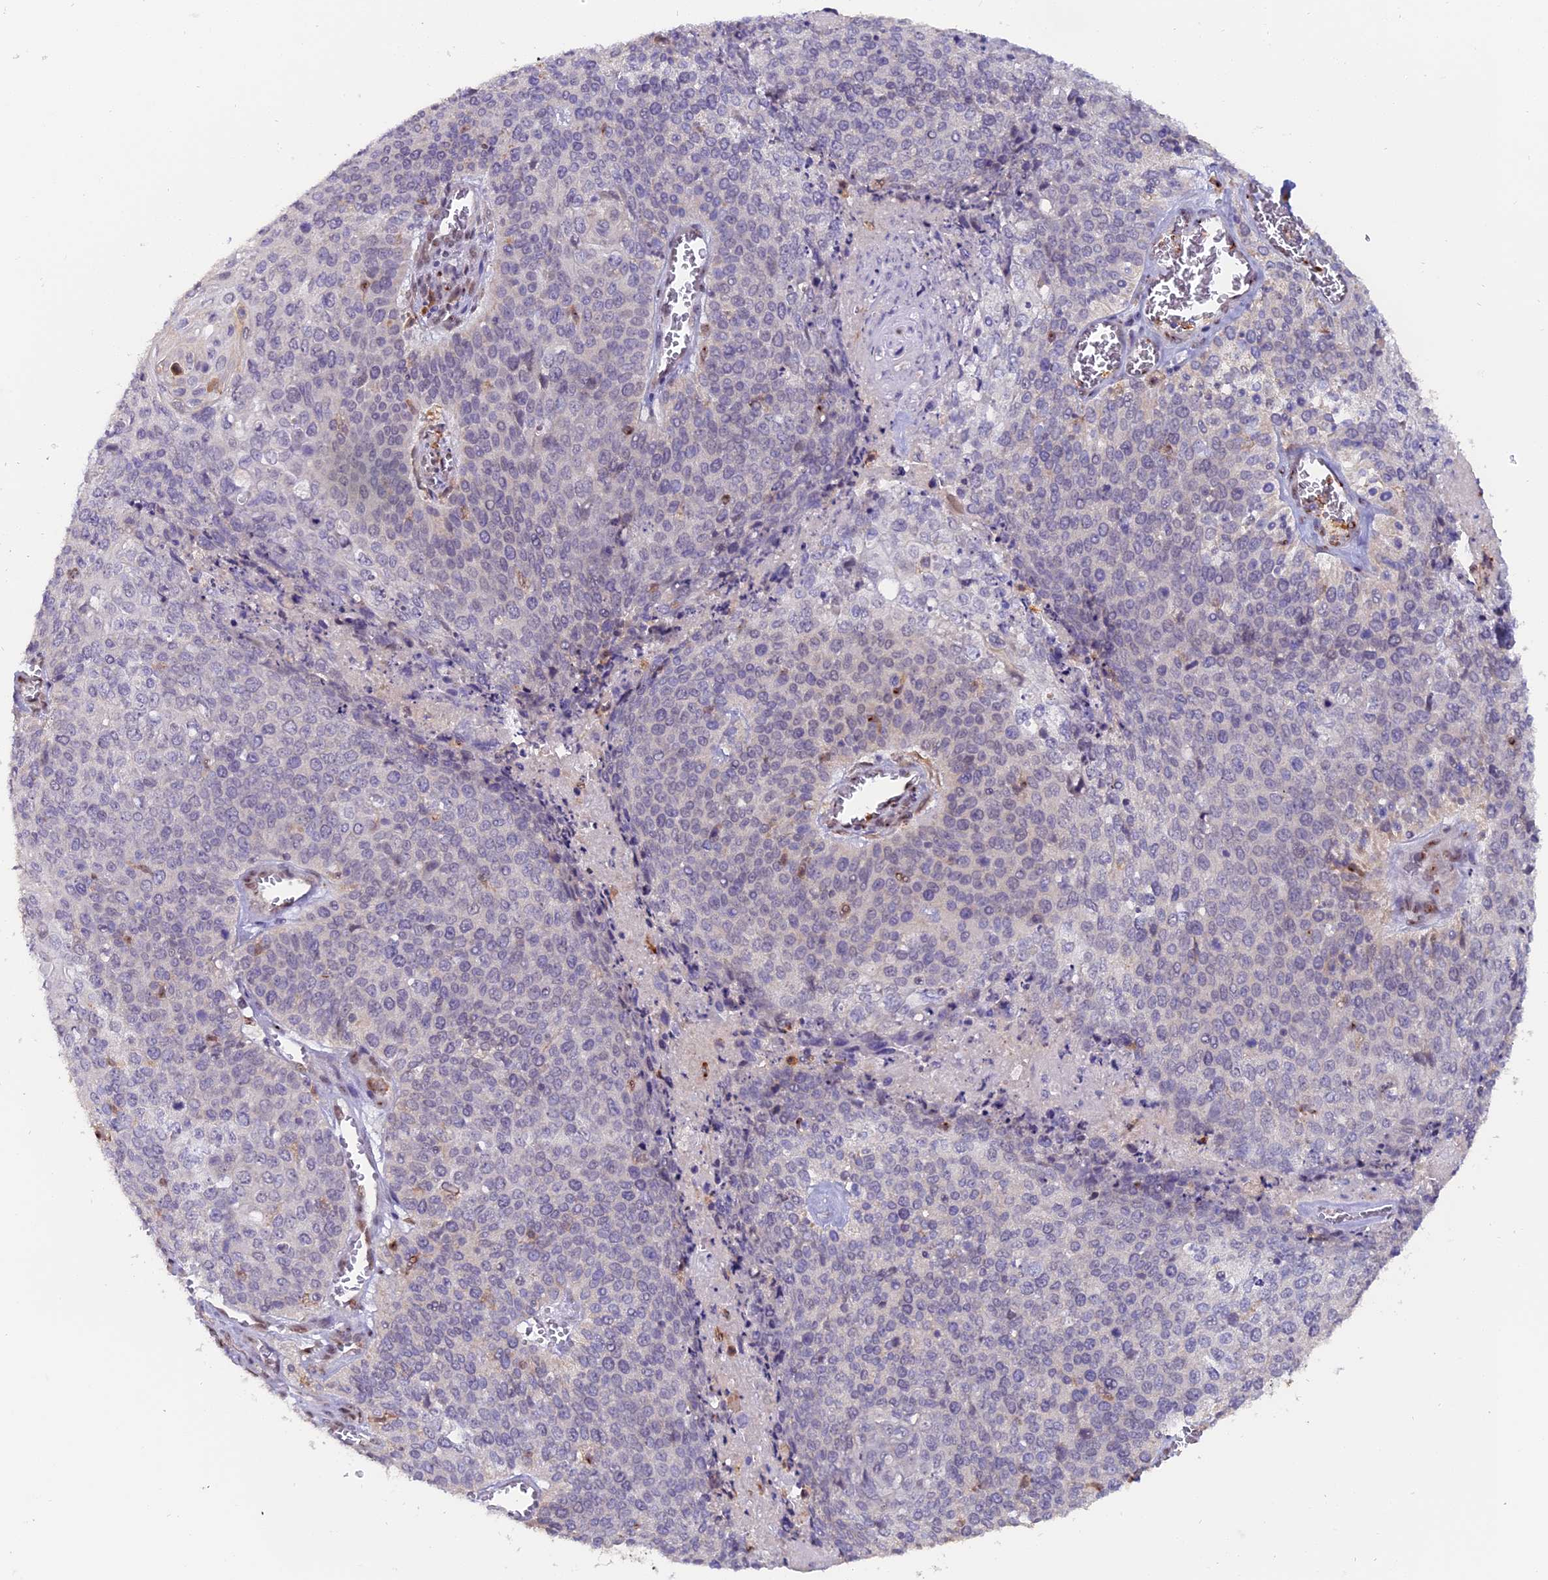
{"staining": {"intensity": "negative", "quantity": "none", "location": "none"}, "tissue": "cervical cancer", "cell_type": "Tumor cells", "image_type": "cancer", "snomed": [{"axis": "morphology", "description": "Squamous cell carcinoma, NOS"}, {"axis": "topography", "description": "Cervix"}], "caption": "Immunohistochemistry (IHC) of cervical cancer reveals no positivity in tumor cells.", "gene": "FAM118B", "patient": {"sex": "female", "age": 39}}